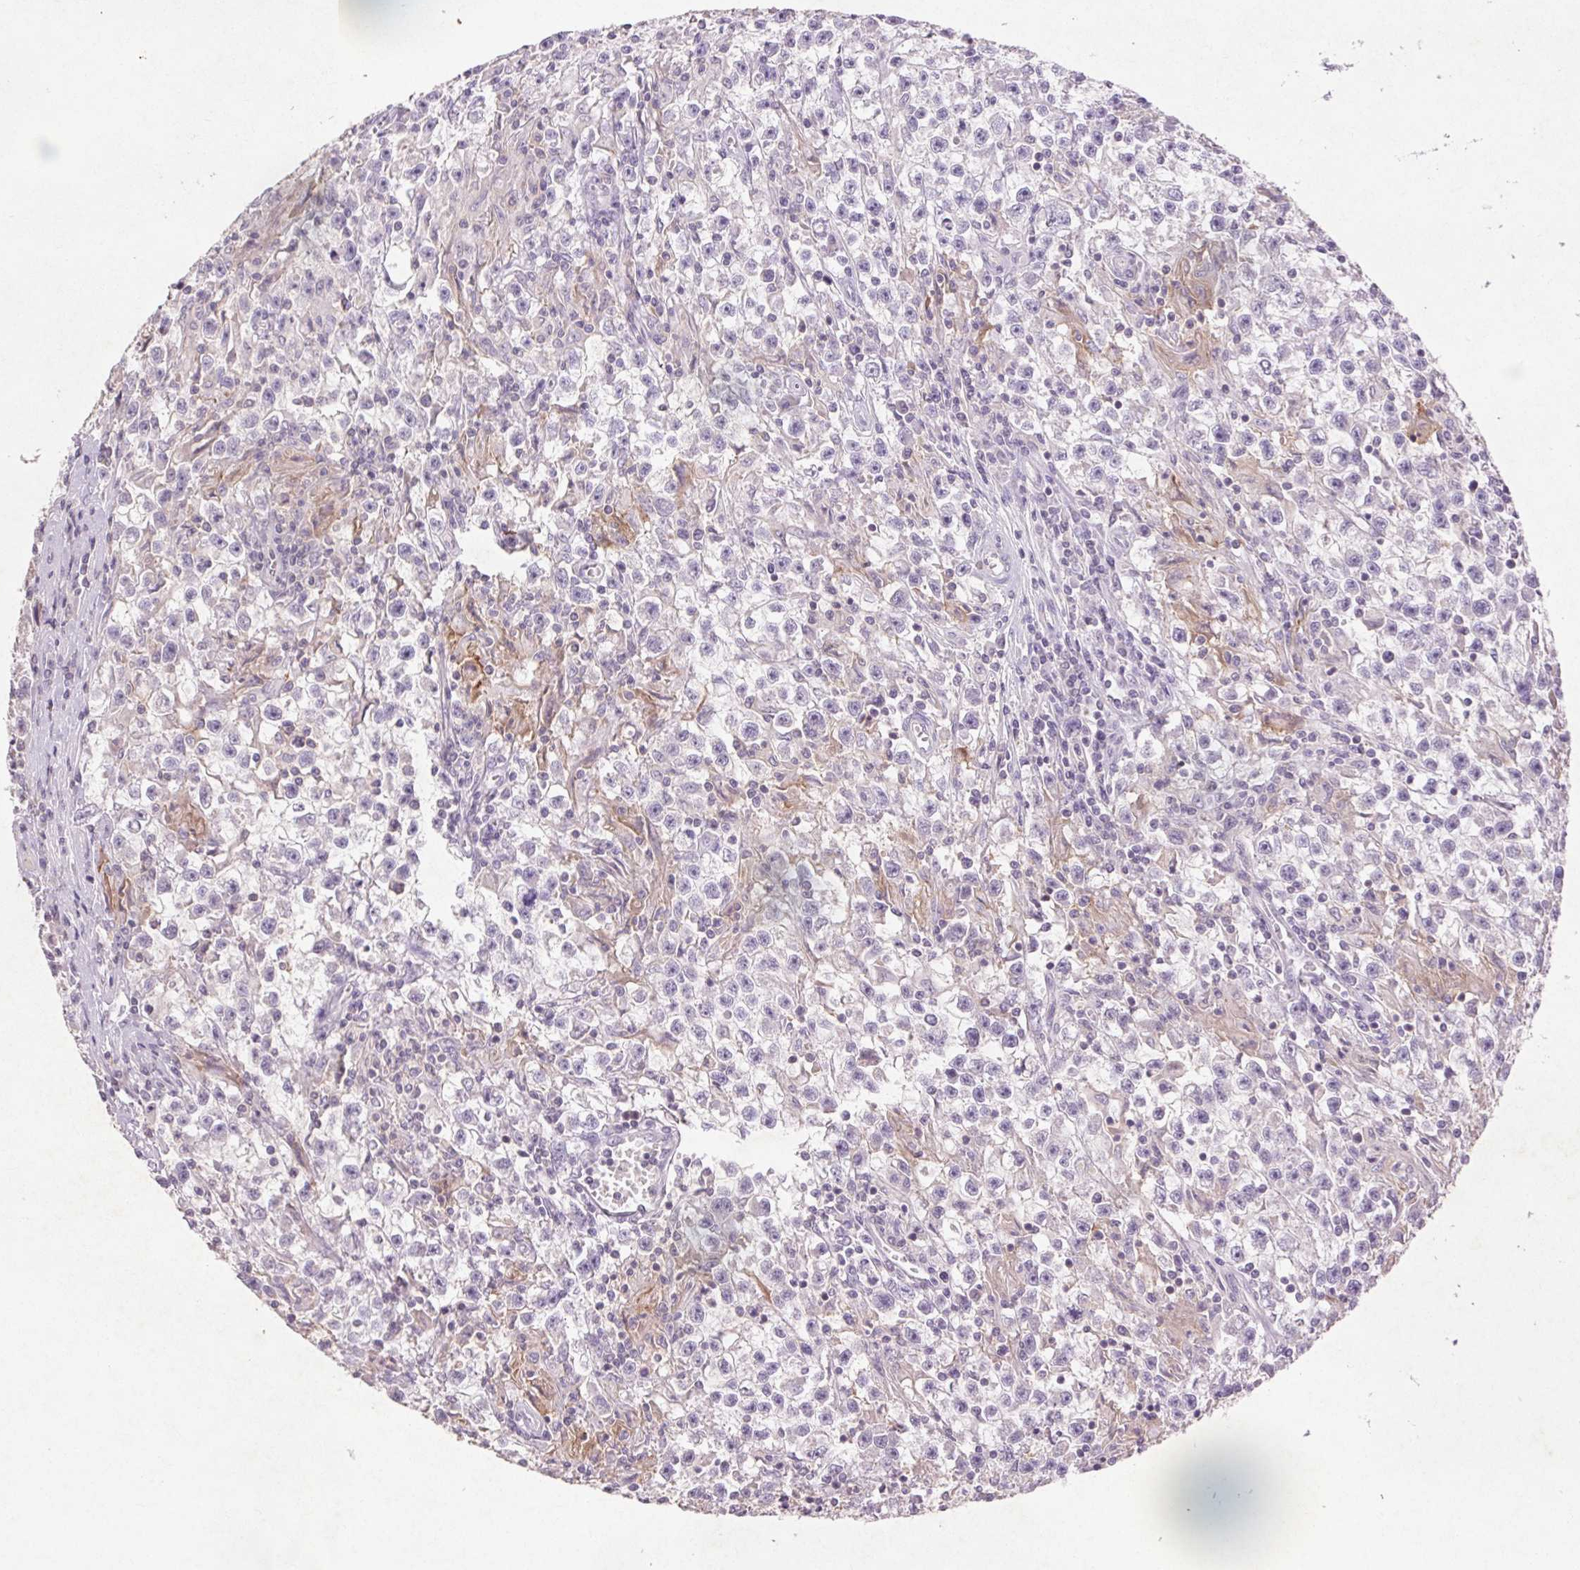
{"staining": {"intensity": "negative", "quantity": "none", "location": "none"}, "tissue": "testis cancer", "cell_type": "Tumor cells", "image_type": "cancer", "snomed": [{"axis": "morphology", "description": "Seminoma, NOS"}, {"axis": "topography", "description": "Testis"}], "caption": "High power microscopy histopathology image of an immunohistochemistry (IHC) photomicrograph of testis cancer (seminoma), revealing no significant expression in tumor cells.", "gene": "FNDC7", "patient": {"sex": "male", "age": 31}}